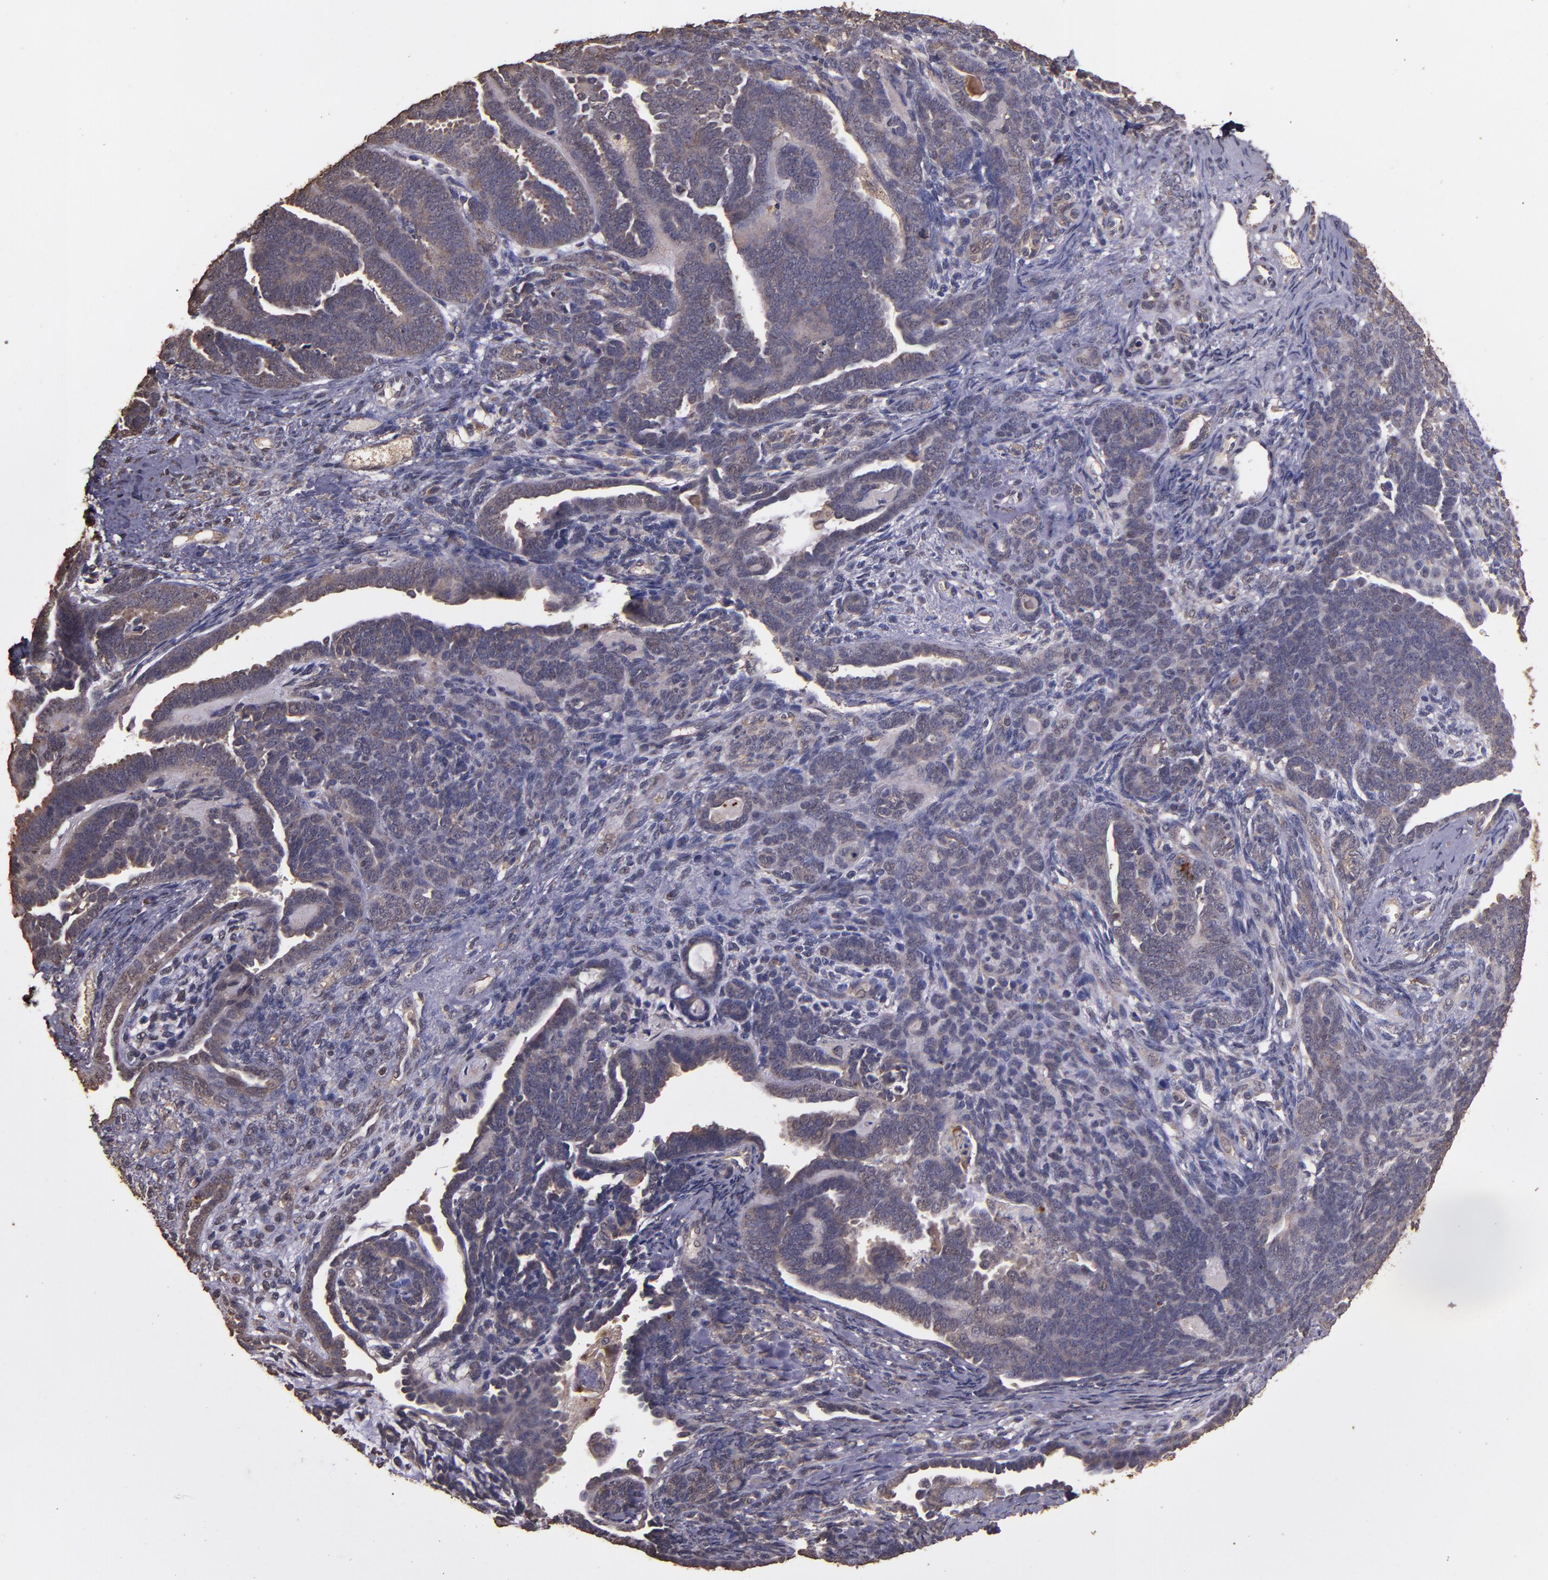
{"staining": {"intensity": "weak", "quantity": ">75%", "location": "cytoplasmic/membranous"}, "tissue": "endometrial cancer", "cell_type": "Tumor cells", "image_type": "cancer", "snomed": [{"axis": "morphology", "description": "Neoplasm, malignant, NOS"}, {"axis": "topography", "description": "Endometrium"}], "caption": "Endometrial cancer (neoplasm (malignant)) stained with IHC reveals weak cytoplasmic/membranous expression in approximately >75% of tumor cells.", "gene": "HECTD1", "patient": {"sex": "female", "age": 74}}